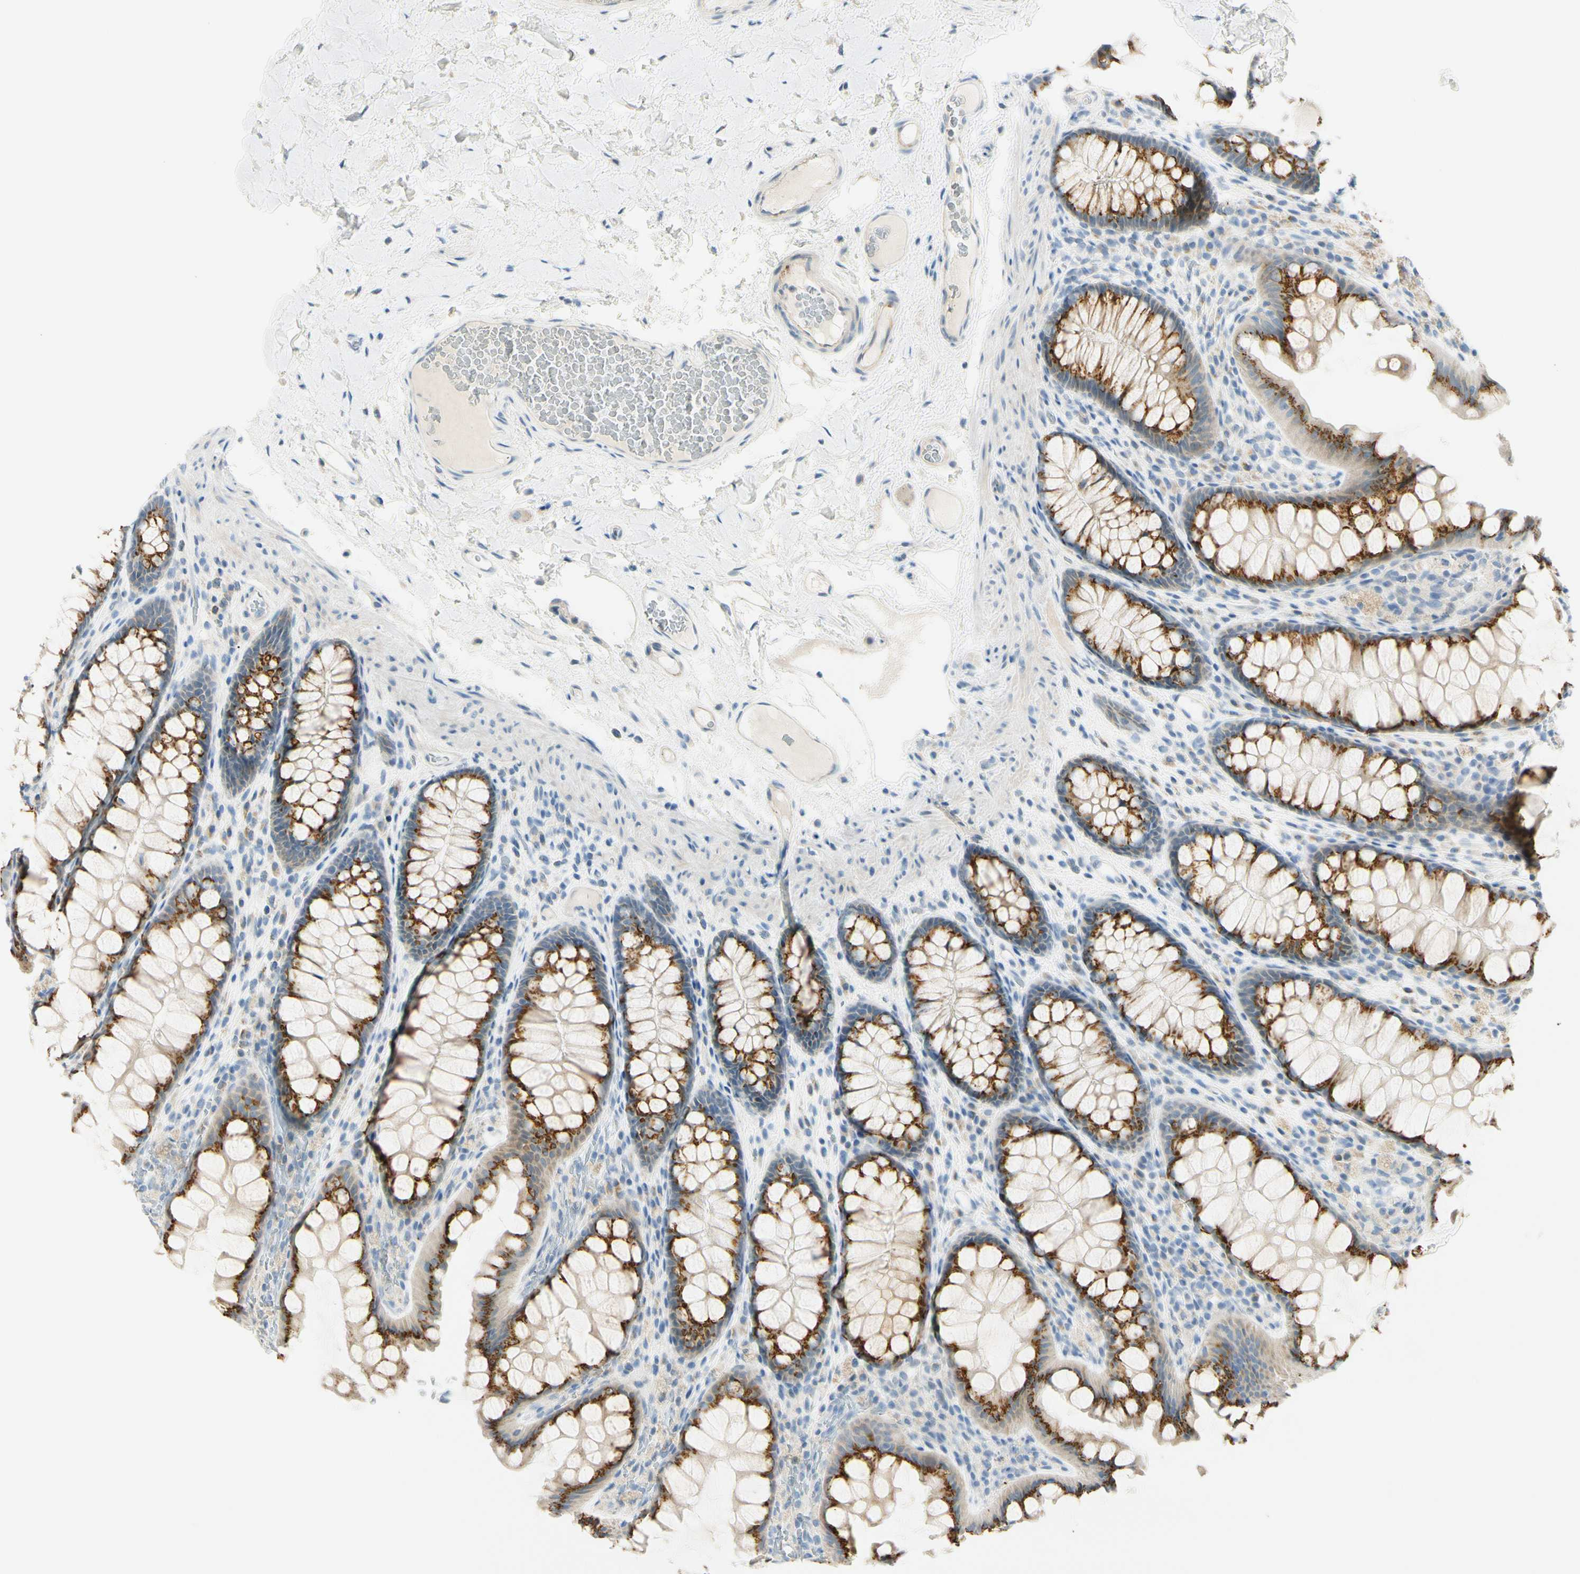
{"staining": {"intensity": "negative", "quantity": "none", "location": "none"}, "tissue": "colon", "cell_type": "Endothelial cells", "image_type": "normal", "snomed": [{"axis": "morphology", "description": "Normal tissue, NOS"}, {"axis": "topography", "description": "Colon"}], "caption": "The micrograph demonstrates no significant positivity in endothelial cells of colon.", "gene": "GALNT5", "patient": {"sex": "female", "age": 55}}